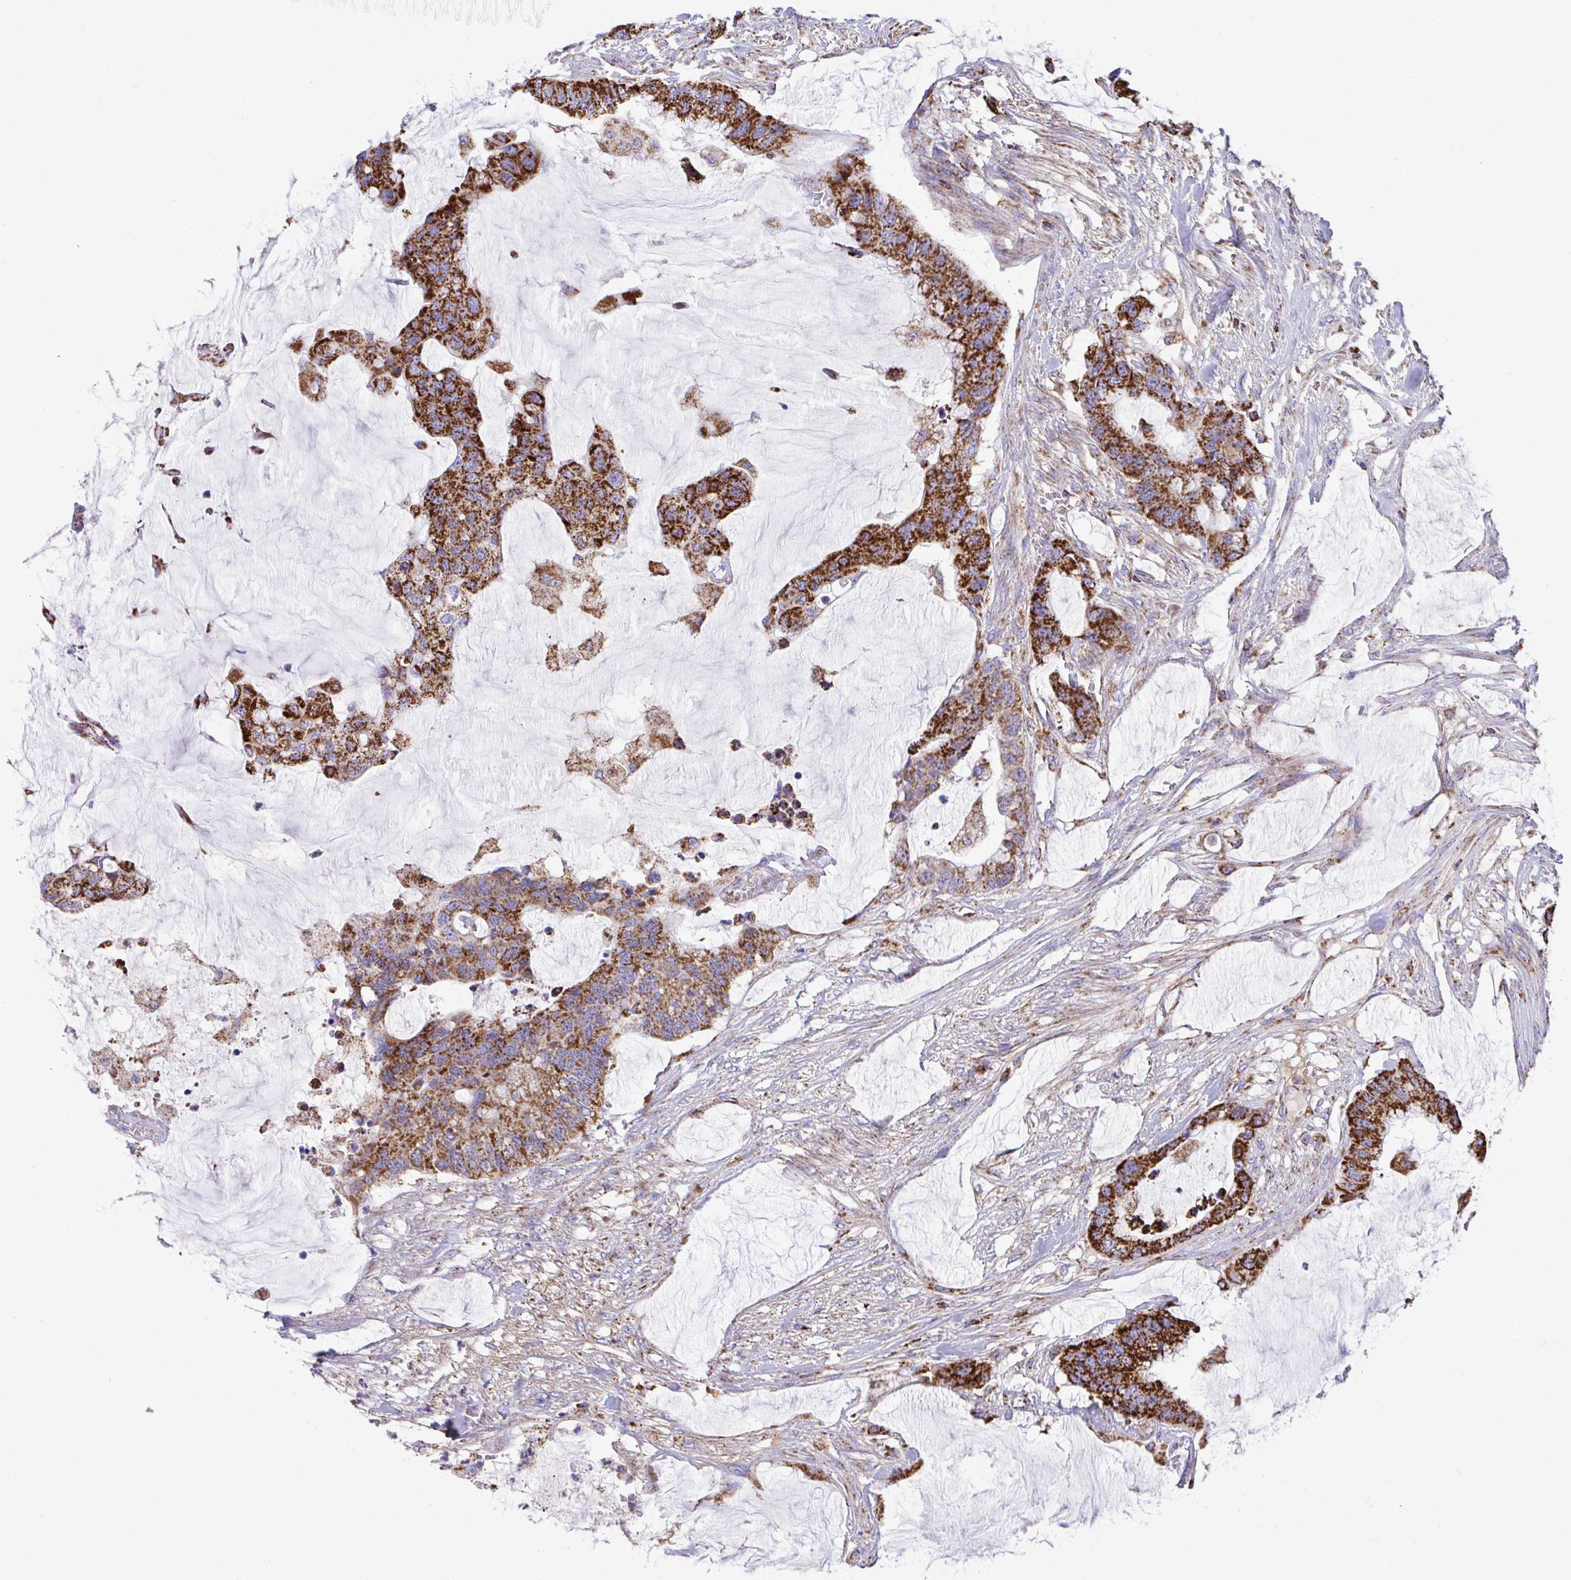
{"staining": {"intensity": "strong", "quantity": ">75%", "location": "cytoplasmic/membranous"}, "tissue": "colorectal cancer", "cell_type": "Tumor cells", "image_type": "cancer", "snomed": [{"axis": "morphology", "description": "Adenocarcinoma, NOS"}, {"axis": "topography", "description": "Rectum"}], "caption": "Immunohistochemical staining of human colorectal cancer shows high levels of strong cytoplasmic/membranous protein staining in approximately >75% of tumor cells.", "gene": "PCMTD2", "patient": {"sex": "female", "age": 59}}